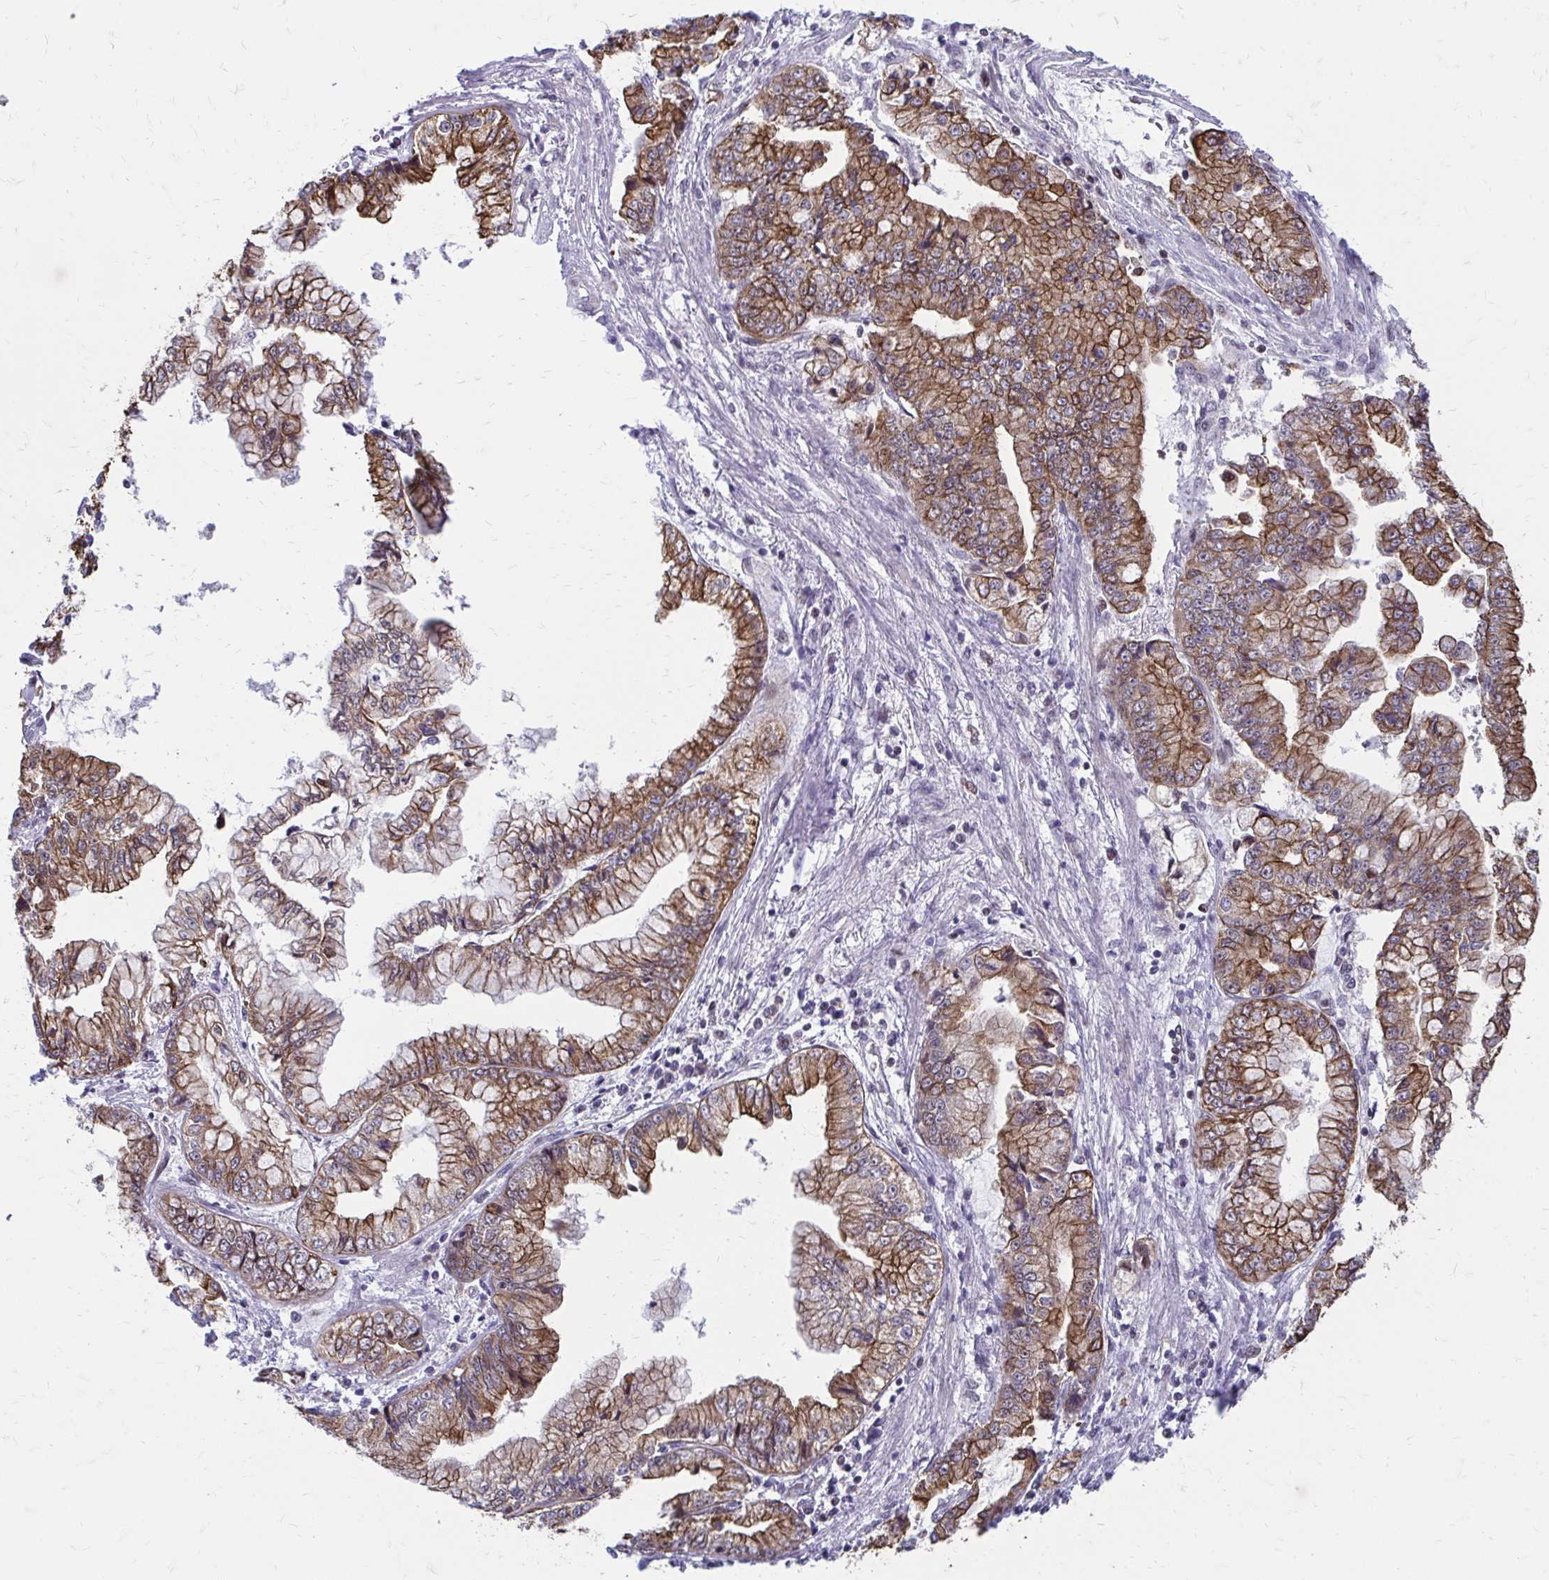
{"staining": {"intensity": "strong", "quantity": ">75%", "location": "cytoplasmic/membranous"}, "tissue": "stomach cancer", "cell_type": "Tumor cells", "image_type": "cancer", "snomed": [{"axis": "morphology", "description": "Adenocarcinoma, NOS"}, {"axis": "topography", "description": "Stomach, upper"}], "caption": "Strong cytoplasmic/membranous protein expression is appreciated in about >75% of tumor cells in adenocarcinoma (stomach). (brown staining indicates protein expression, while blue staining denotes nuclei).", "gene": "ANKRD30B", "patient": {"sex": "female", "age": 74}}